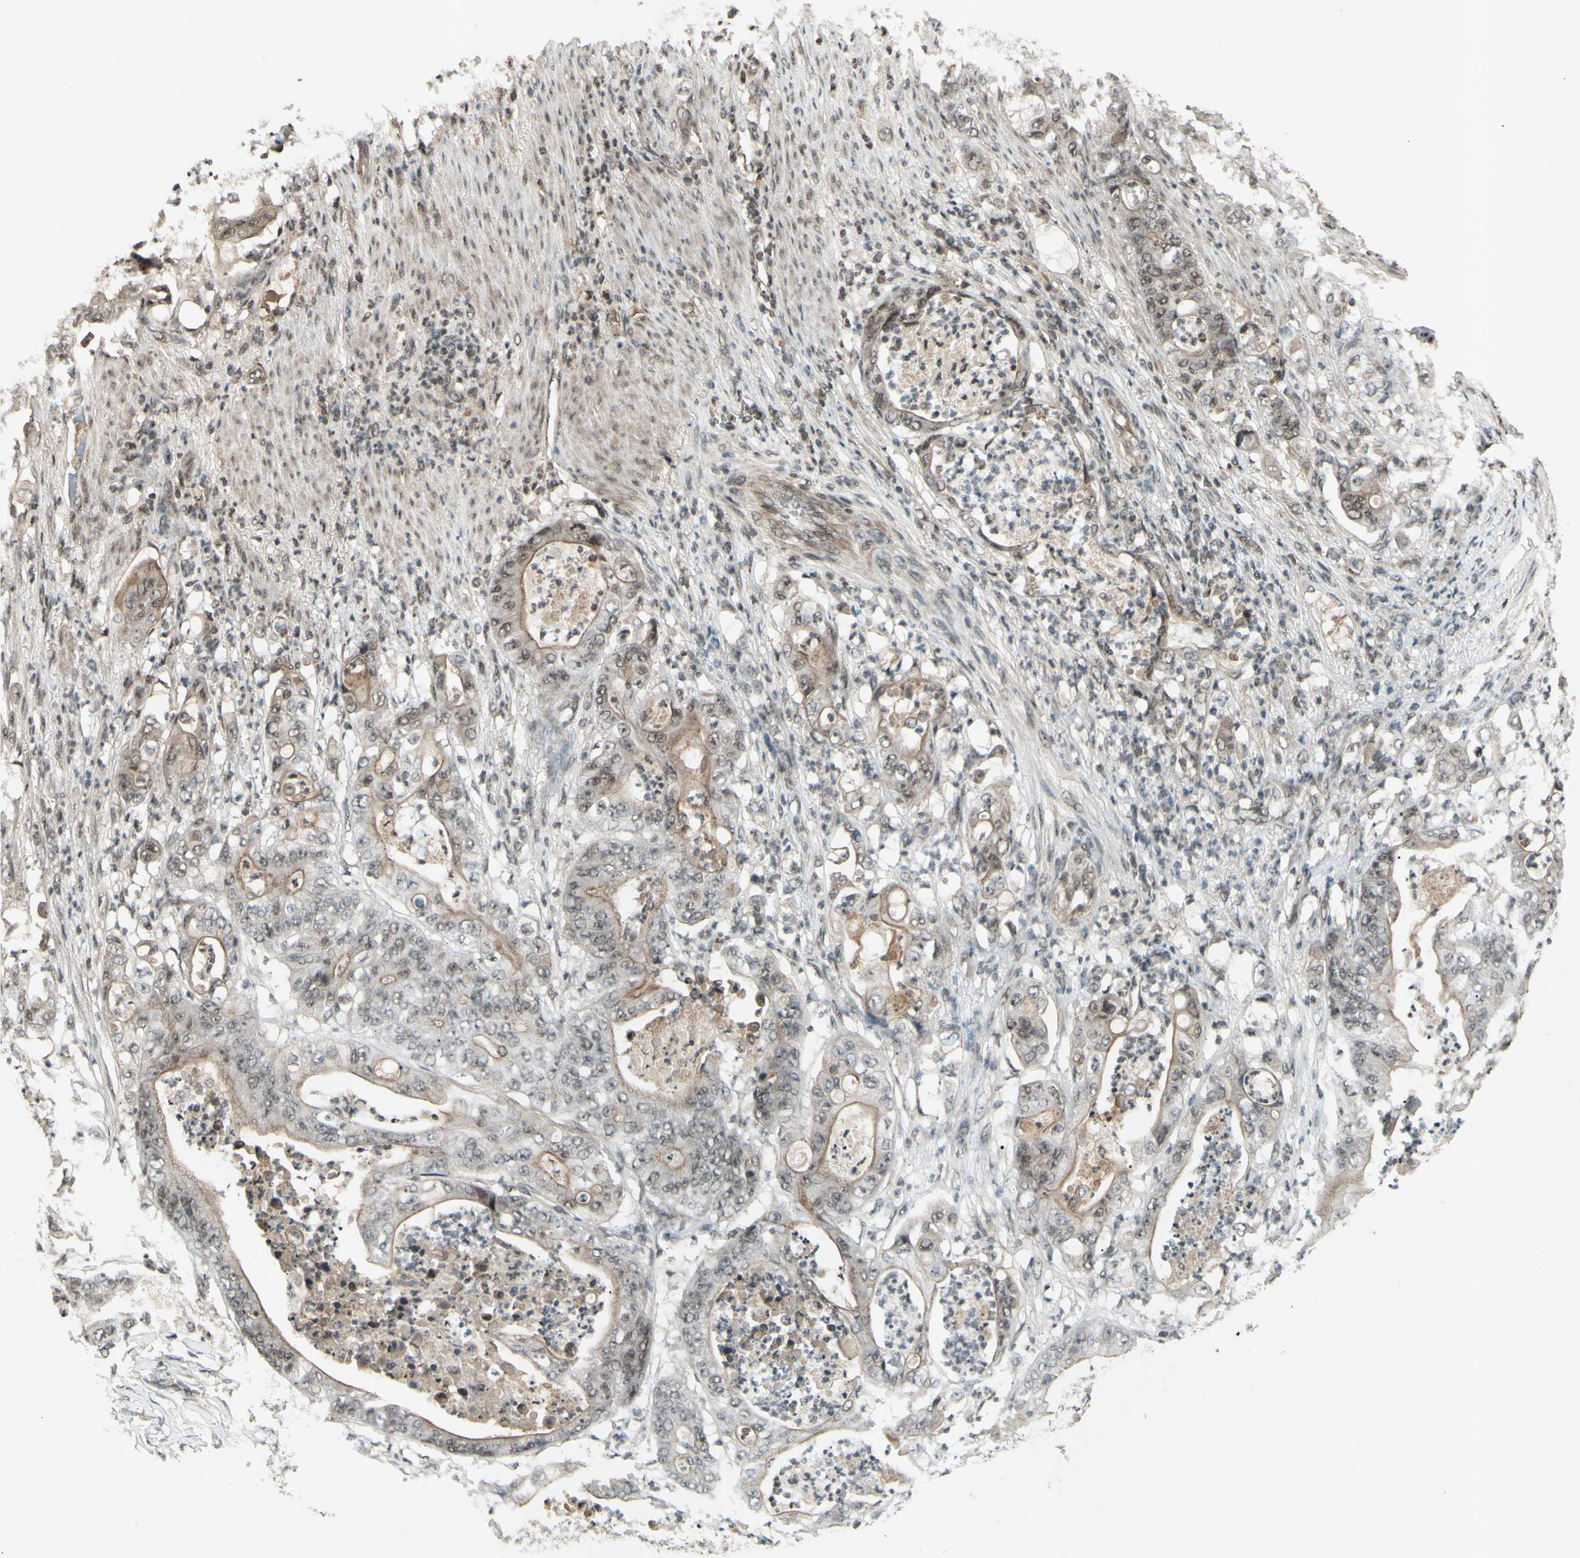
{"staining": {"intensity": "weak", "quantity": ">75%", "location": "cytoplasmic/membranous,nuclear"}, "tissue": "stomach cancer", "cell_type": "Tumor cells", "image_type": "cancer", "snomed": [{"axis": "morphology", "description": "Adenocarcinoma, NOS"}, {"axis": "topography", "description": "Stomach"}], "caption": "High-magnification brightfield microscopy of stomach adenocarcinoma stained with DAB (3,3'-diaminobenzidine) (brown) and counterstained with hematoxylin (blue). tumor cells exhibit weak cytoplasmic/membranous and nuclear positivity is identified in approximately>75% of cells.", "gene": "SNW1", "patient": {"sex": "female", "age": 73}}